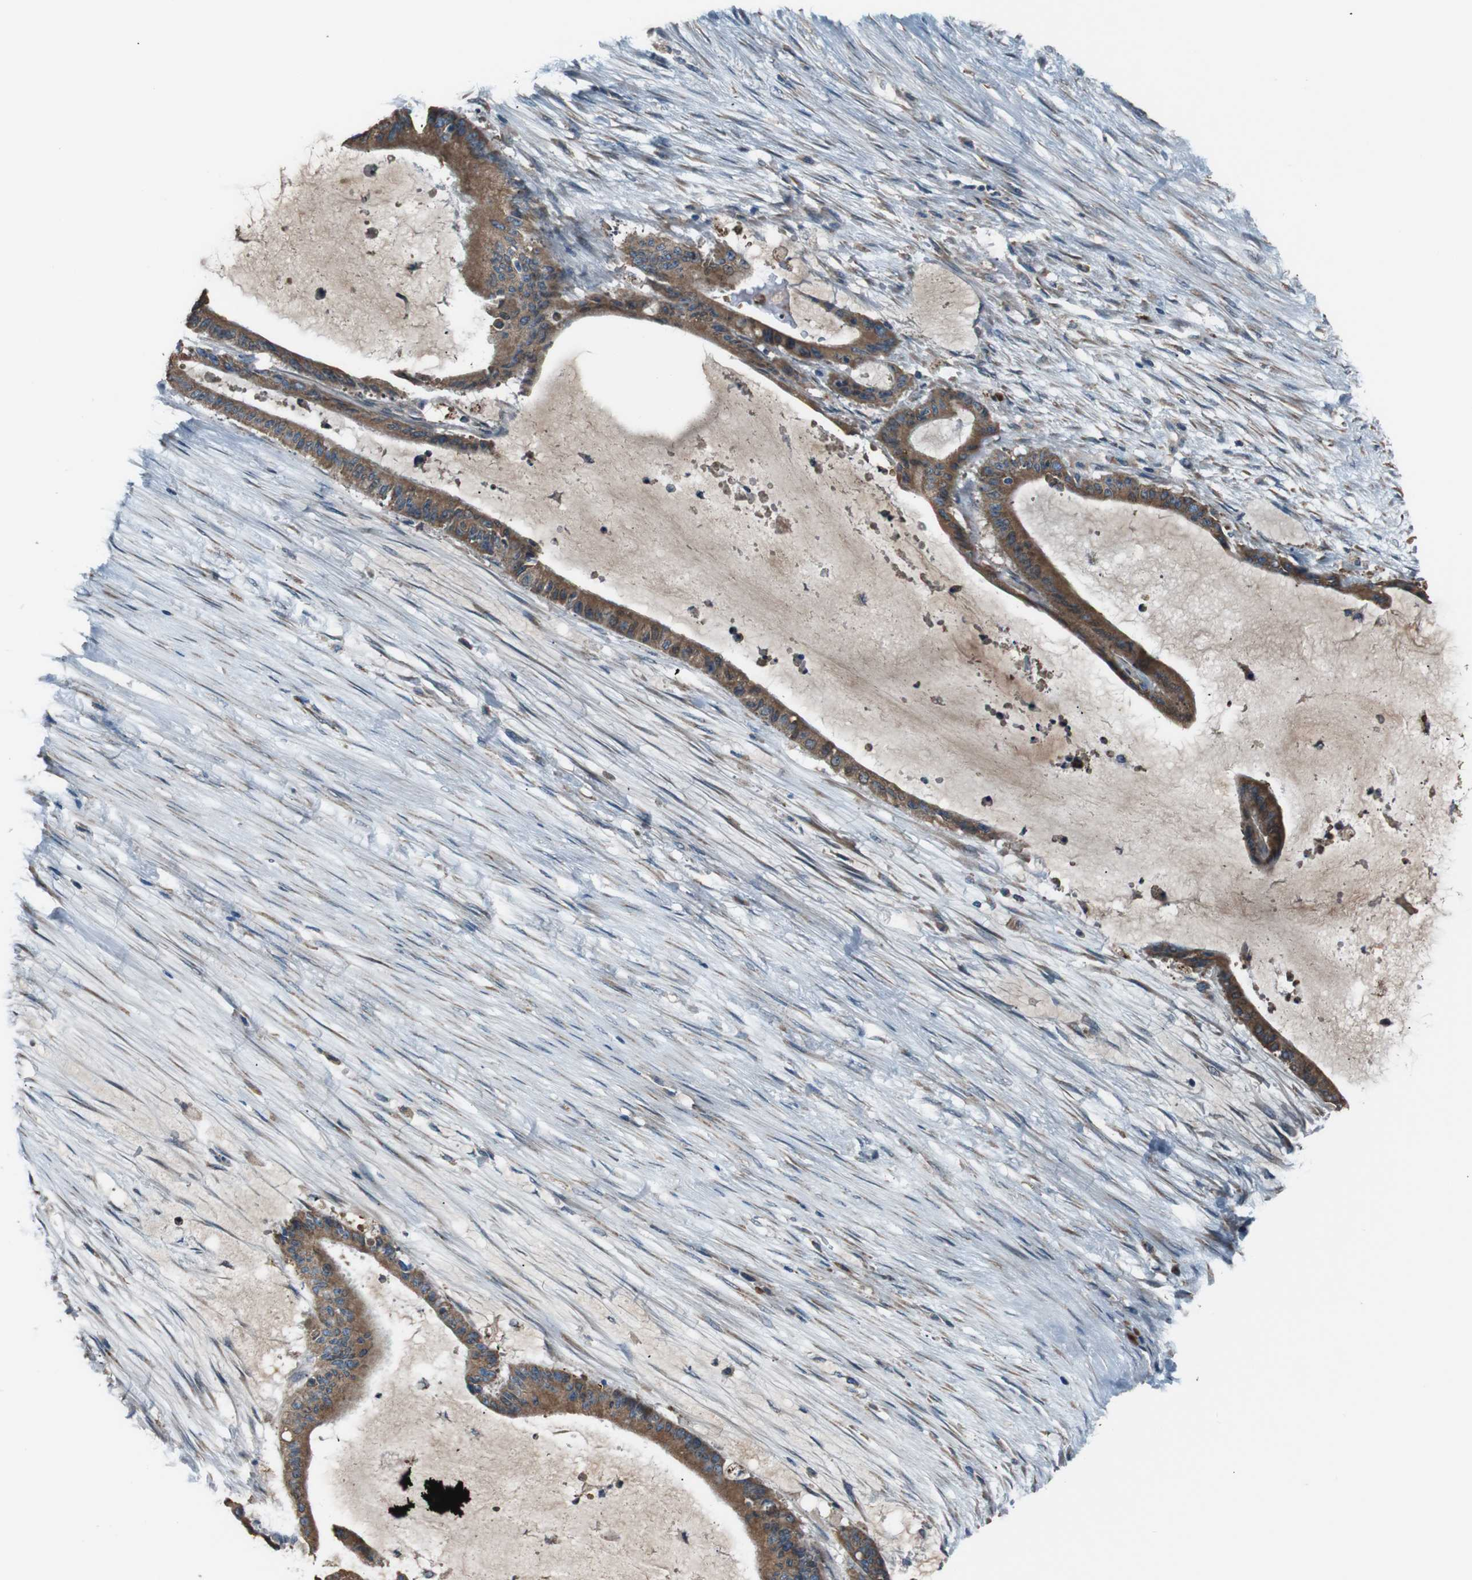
{"staining": {"intensity": "moderate", "quantity": ">75%", "location": "cytoplasmic/membranous"}, "tissue": "liver cancer", "cell_type": "Tumor cells", "image_type": "cancer", "snomed": [{"axis": "morphology", "description": "Cholangiocarcinoma"}, {"axis": "topography", "description": "Liver"}], "caption": "A brown stain labels moderate cytoplasmic/membranous staining of a protein in liver cancer tumor cells.", "gene": "SIGMAR1", "patient": {"sex": "female", "age": 73}}